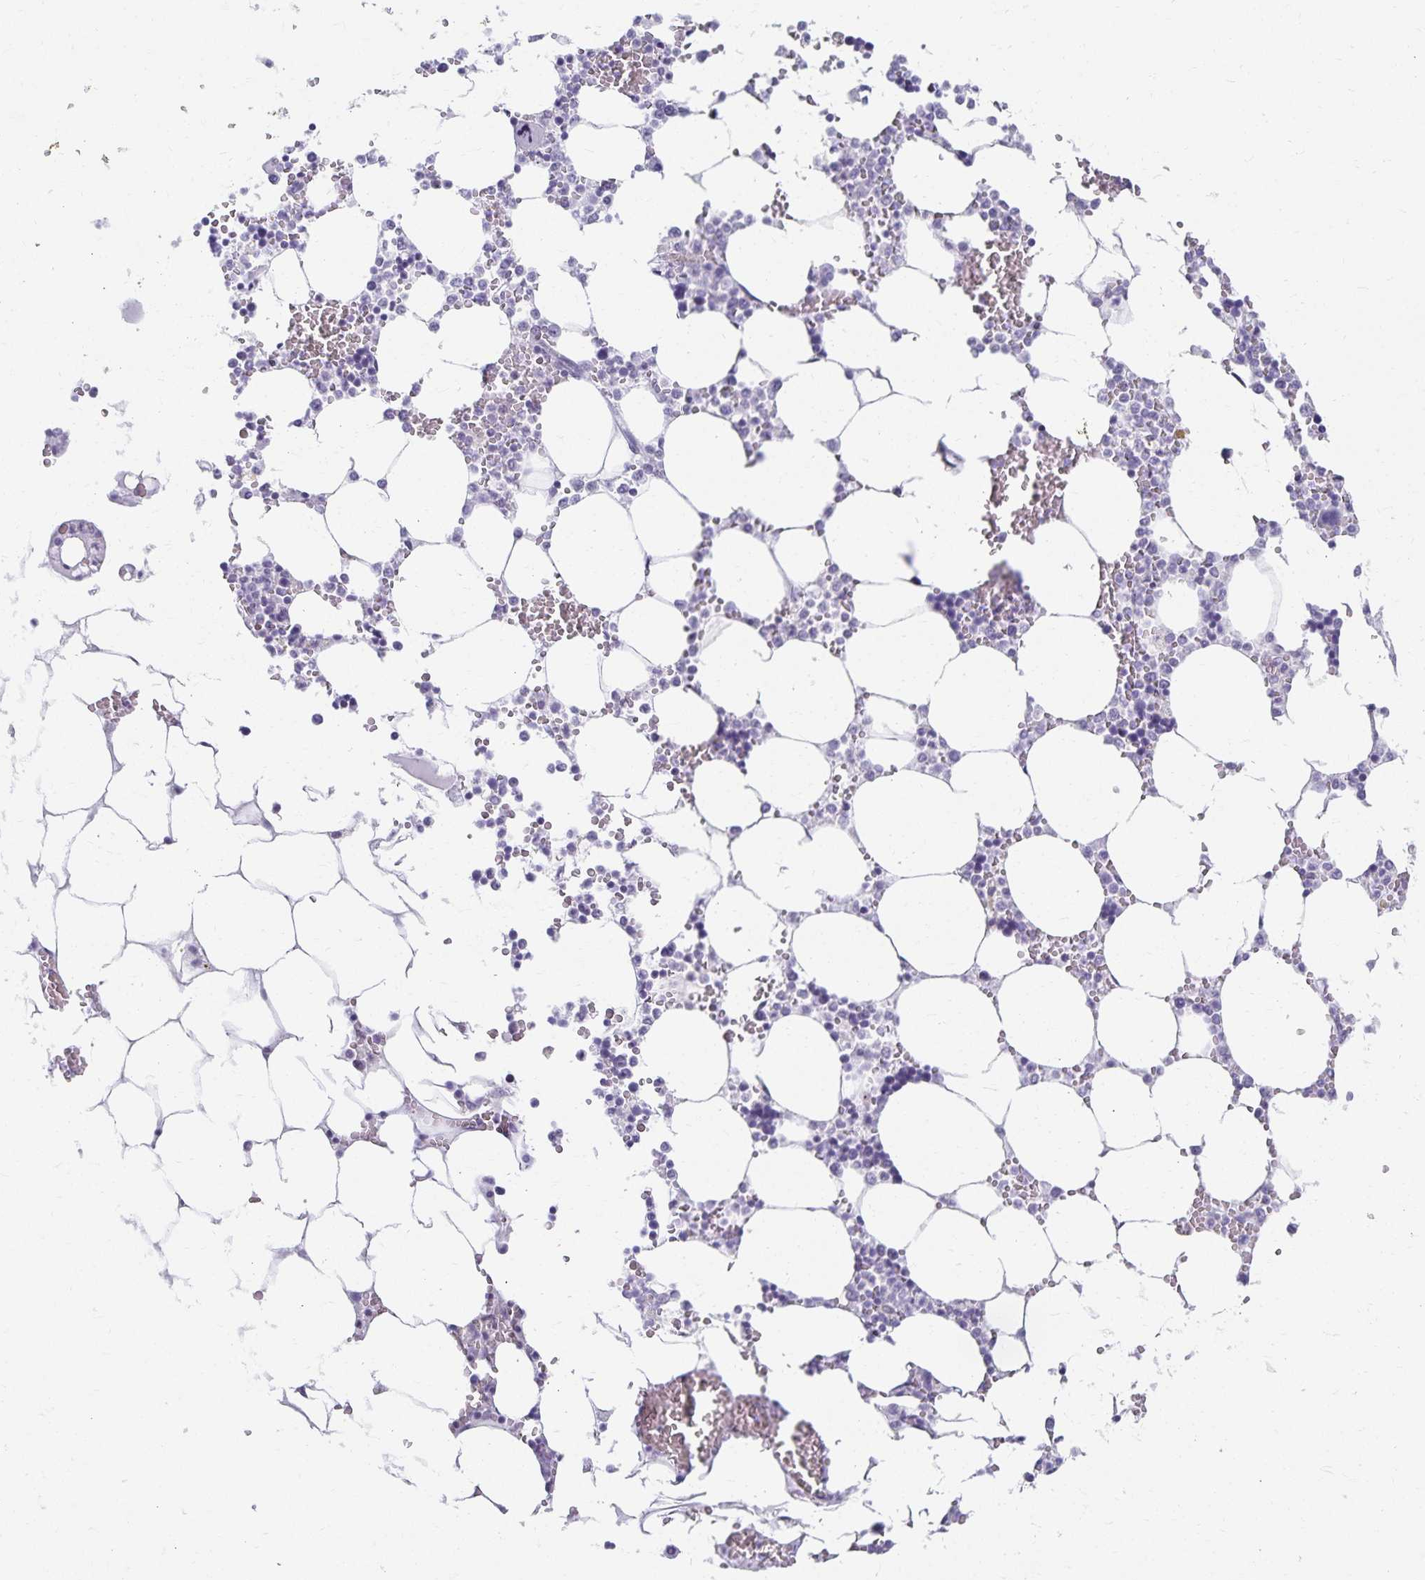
{"staining": {"intensity": "negative", "quantity": "none", "location": "none"}, "tissue": "bone marrow", "cell_type": "Hematopoietic cells", "image_type": "normal", "snomed": [{"axis": "morphology", "description": "Normal tissue, NOS"}, {"axis": "topography", "description": "Bone marrow"}], "caption": "Immunohistochemical staining of normal bone marrow displays no significant staining in hematopoietic cells.", "gene": "C20orf85", "patient": {"sex": "male", "age": 64}}